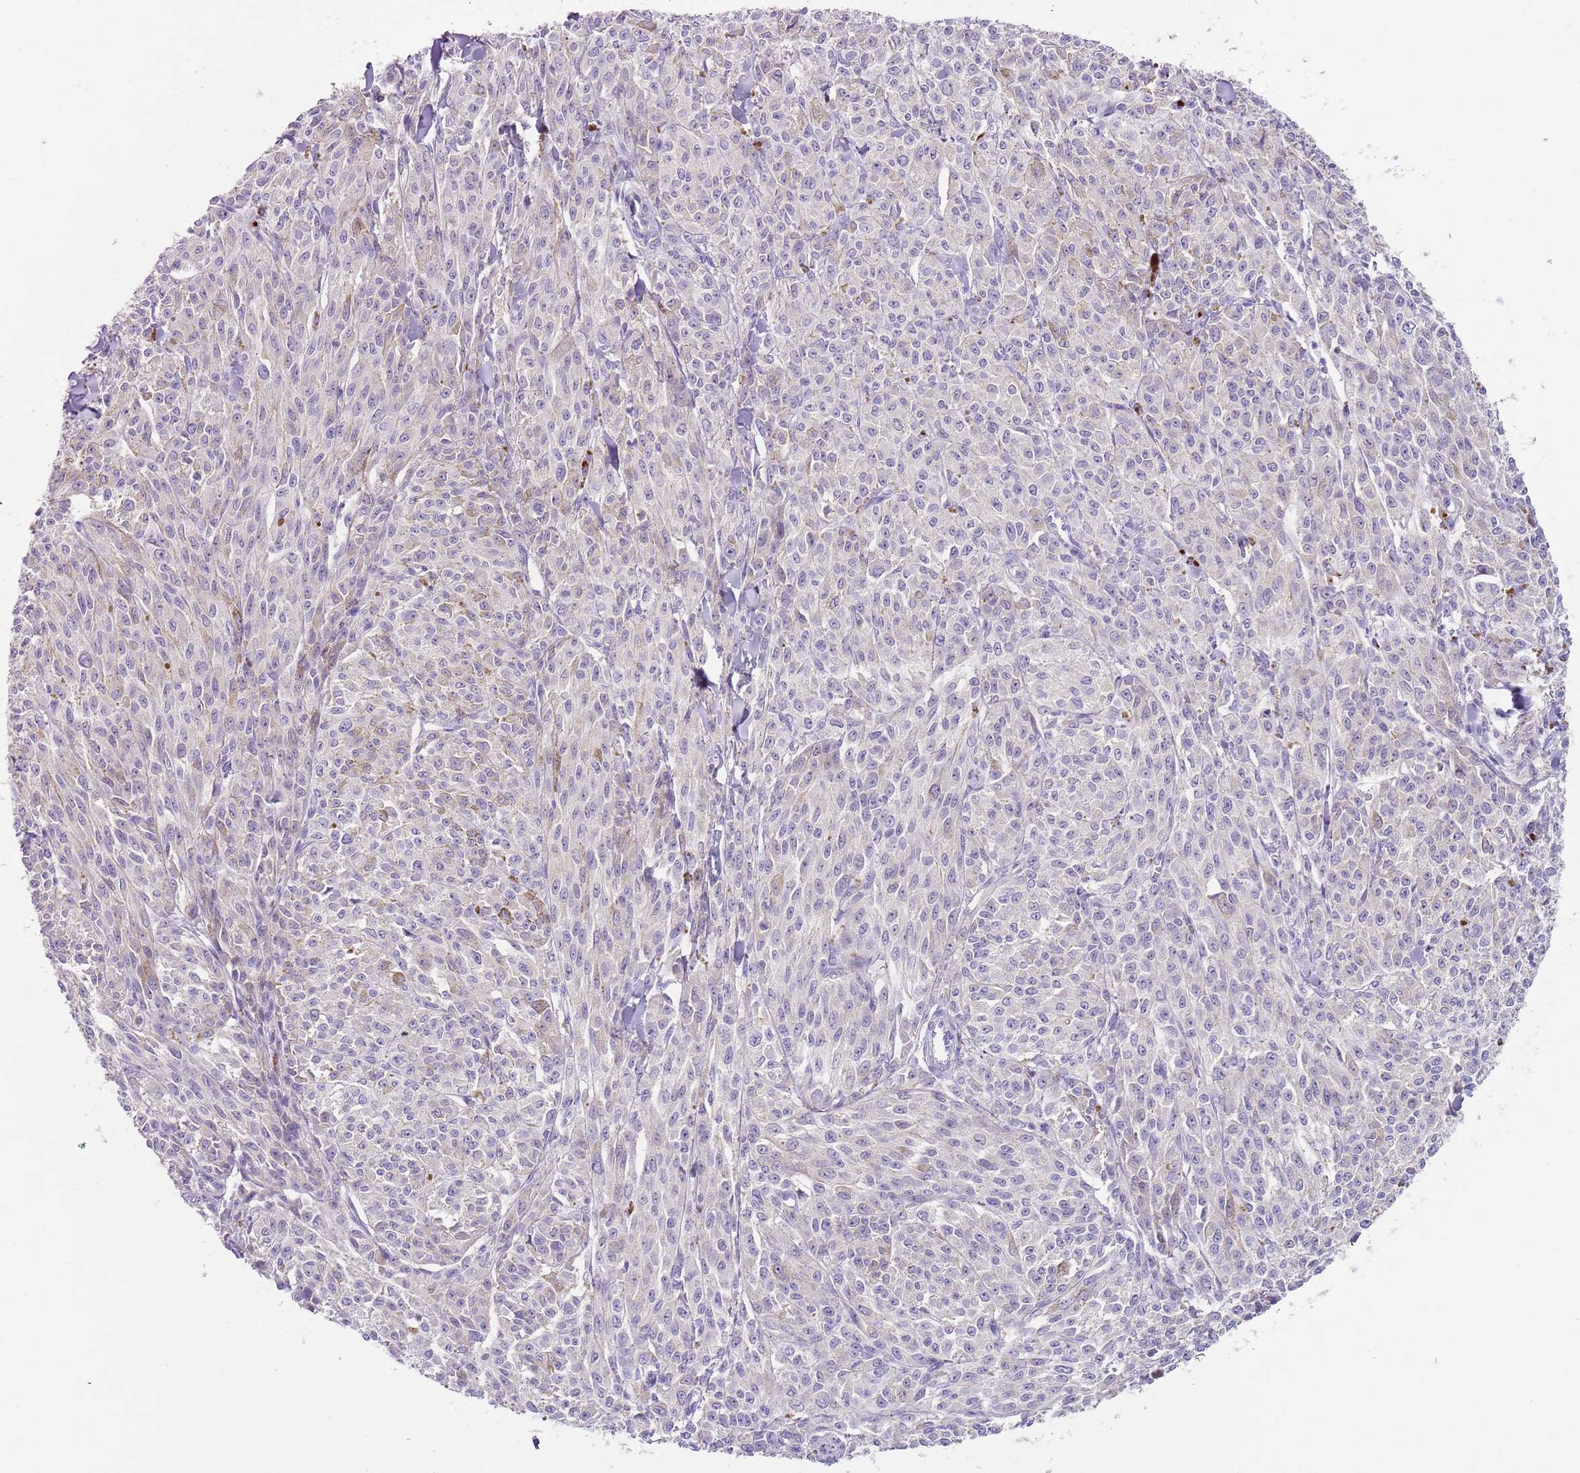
{"staining": {"intensity": "moderate", "quantity": "<25%", "location": "cytoplasmic/membranous"}, "tissue": "melanoma", "cell_type": "Tumor cells", "image_type": "cancer", "snomed": [{"axis": "morphology", "description": "Malignant melanoma, NOS"}, {"axis": "topography", "description": "Skin"}], "caption": "This is a micrograph of immunohistochemistry staining of melanoma, which shows moderate expression in the cytoplasmic/membranous of tumor cells.", "gene": "C2CD3", "patient": {"sex": "female", "age": 52}}